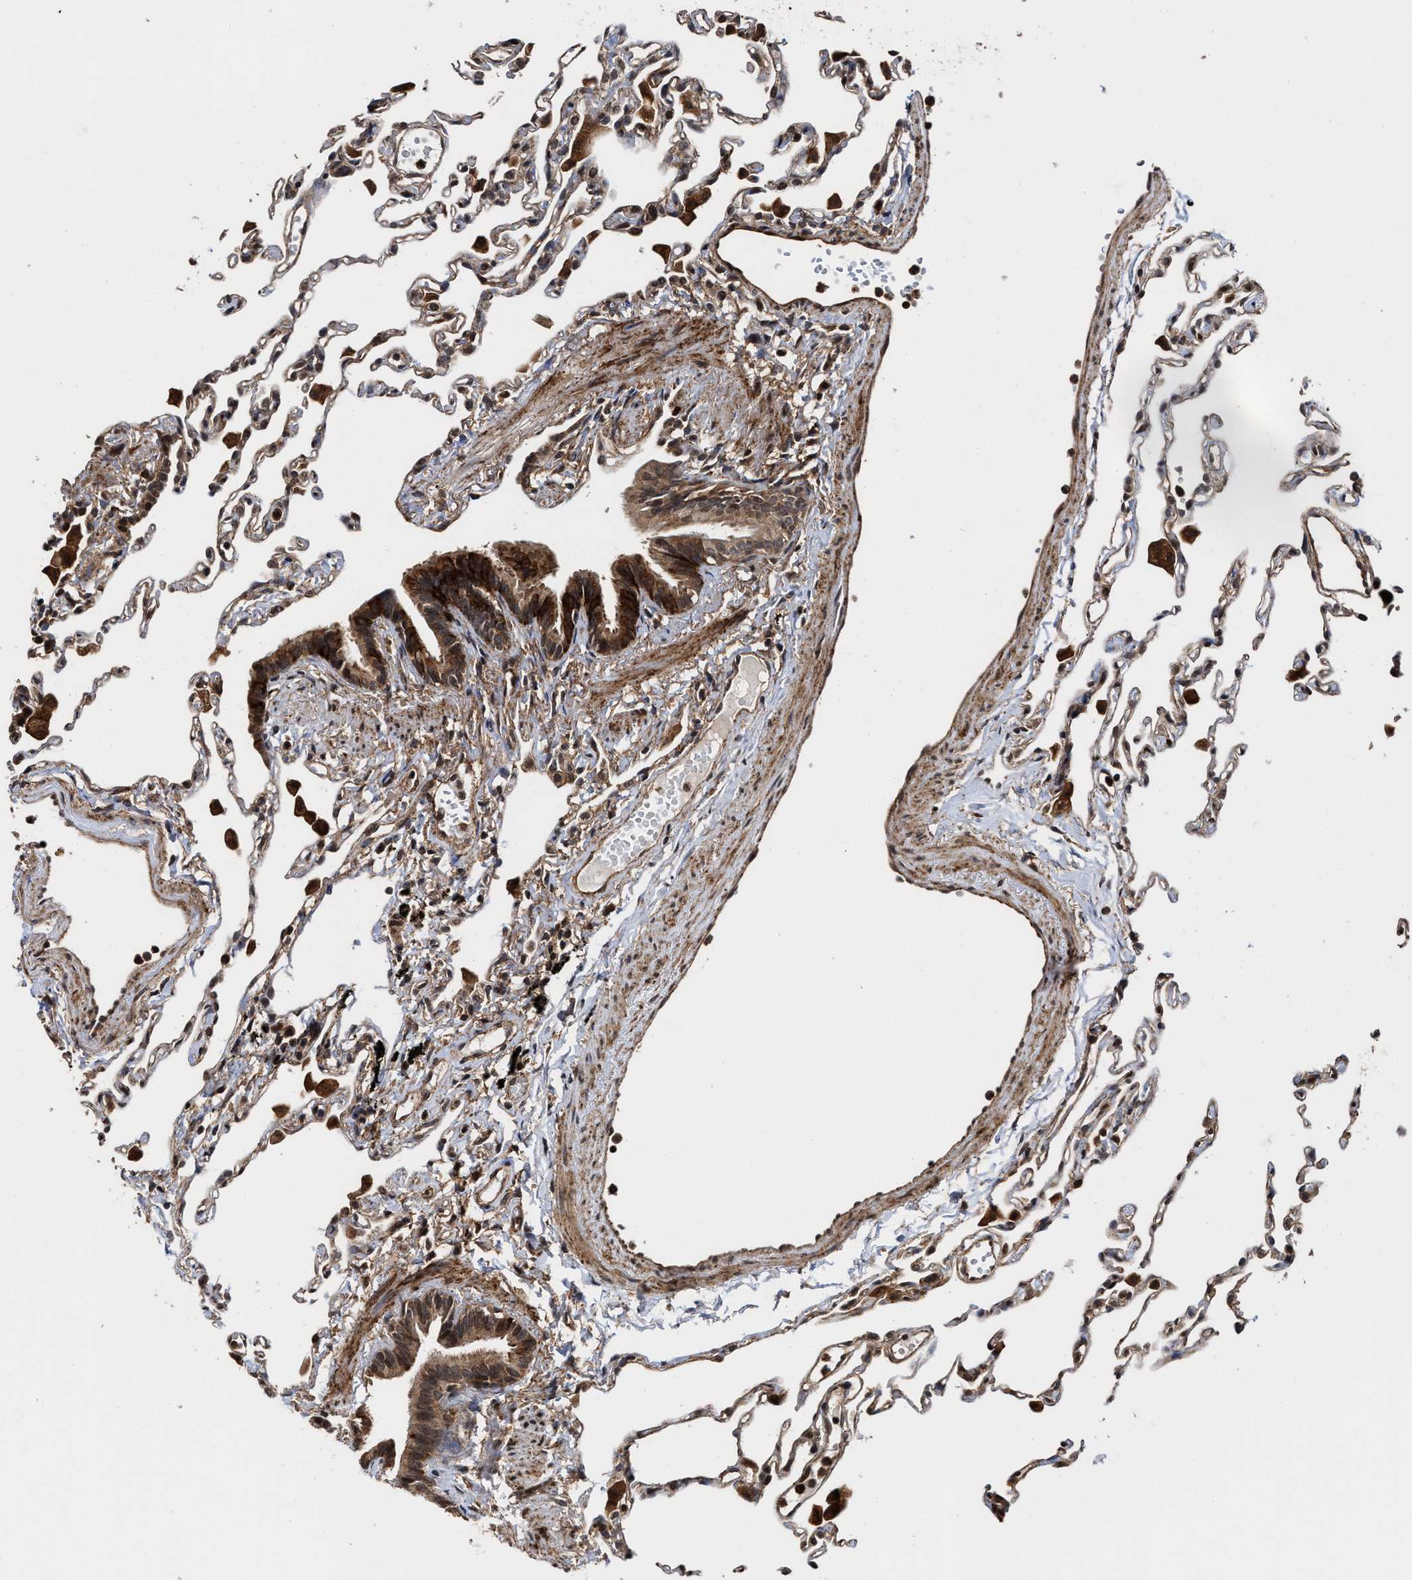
{"staining": {"intensity": "moderate", "quantity": "<25%", "location": "cytoplasmic/membranous,nuclear"}, "tissue": "lung", "cell_type": "Alveolar cells", "image_type": "normal", "snomed": [{"axis": "morphology", "description": "Normal tissue, NOS"}, {"axis": "topography", "description": "Lung"}], "caption": "This micrograph demonstrates benign lung stained with IHC to label a protein in brown. The cytoplasmic/membranous,nuclear of alveolar cells show moderate positivity for the protein. Nuclei are counter-stained blue.", "gene": "SEPTIN2", "patient": {"sex": "female", "age": 49}}